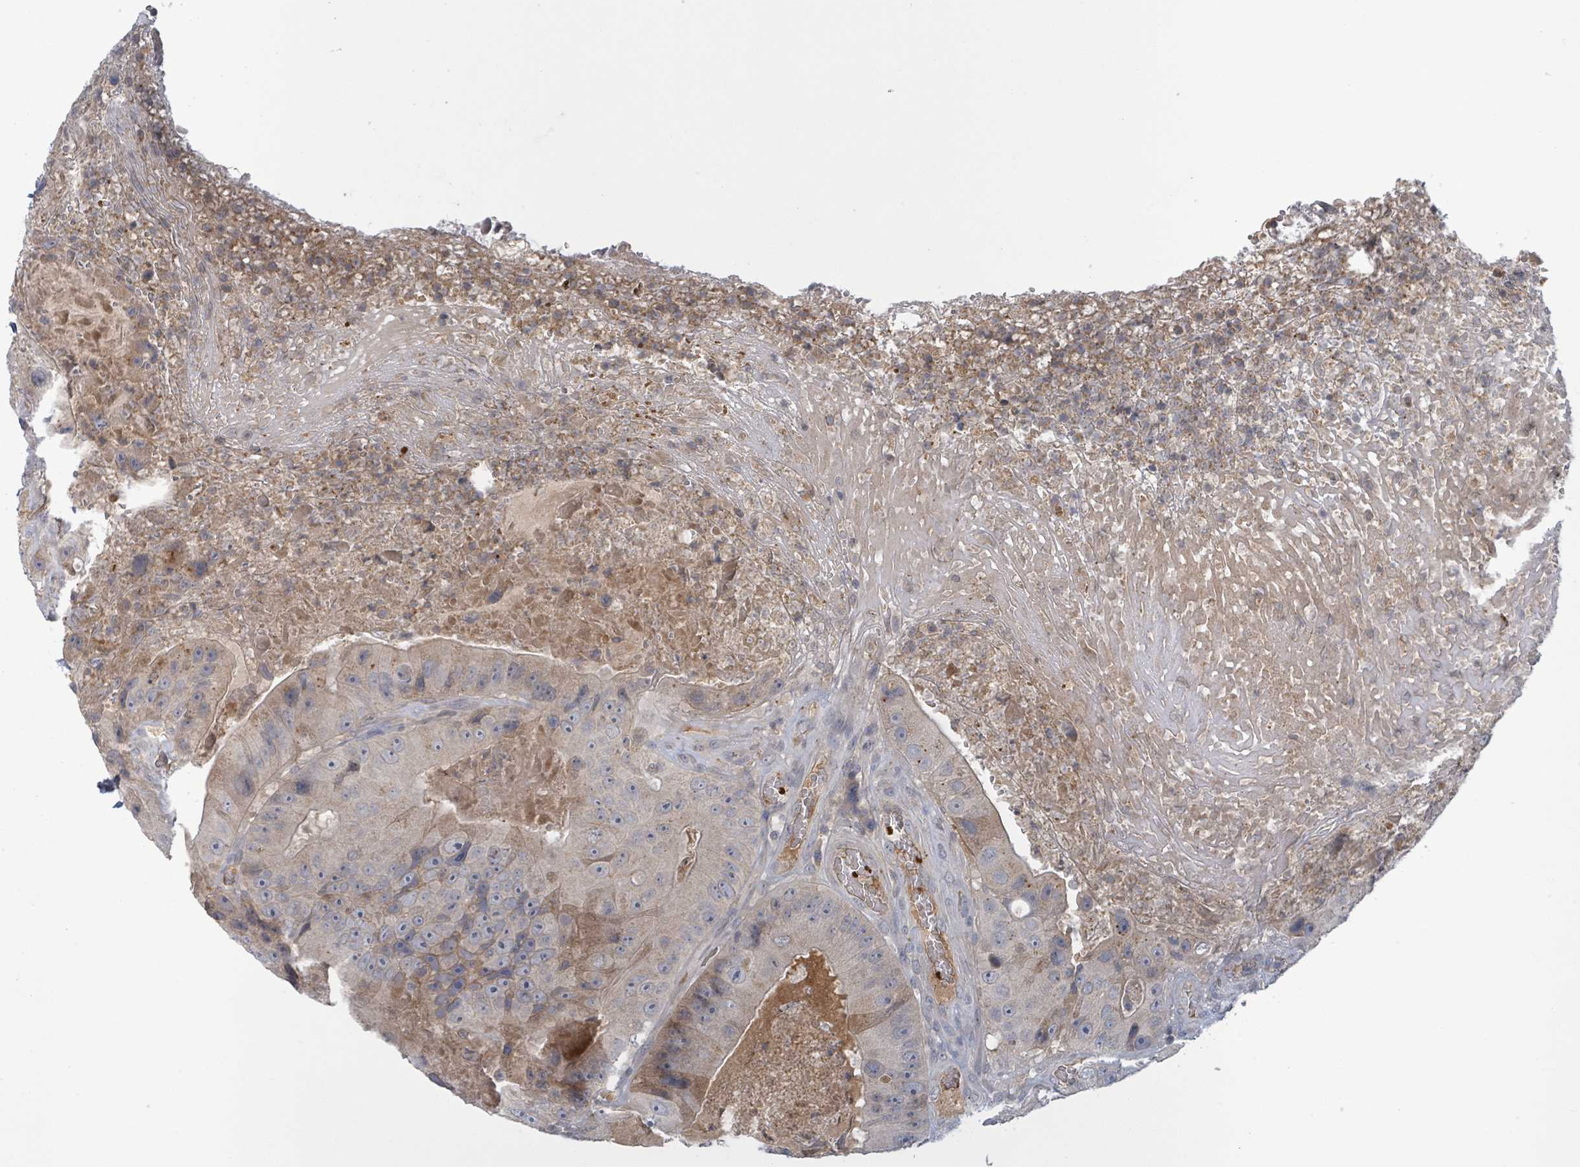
{"staining": {"intensity": "weak", "quantity": "25%-75%", "location": "cytoplasmic/membranous"}, "tissue": "colorectal cancer", "cell_type": "Tumor cells", "image_type": "cancer", "snomed": [{"axis": "morphology", "description": "Adenocarcinoma, NOS"}, {"axis": "topography", "description": "Colon"}], "caption": "Adenocarcinoma (colorectal) stained with a protein marker reveals weak staining in tumor cells.", "gene": "GRM8", "patient": {"sex": "female", "age": 86}}